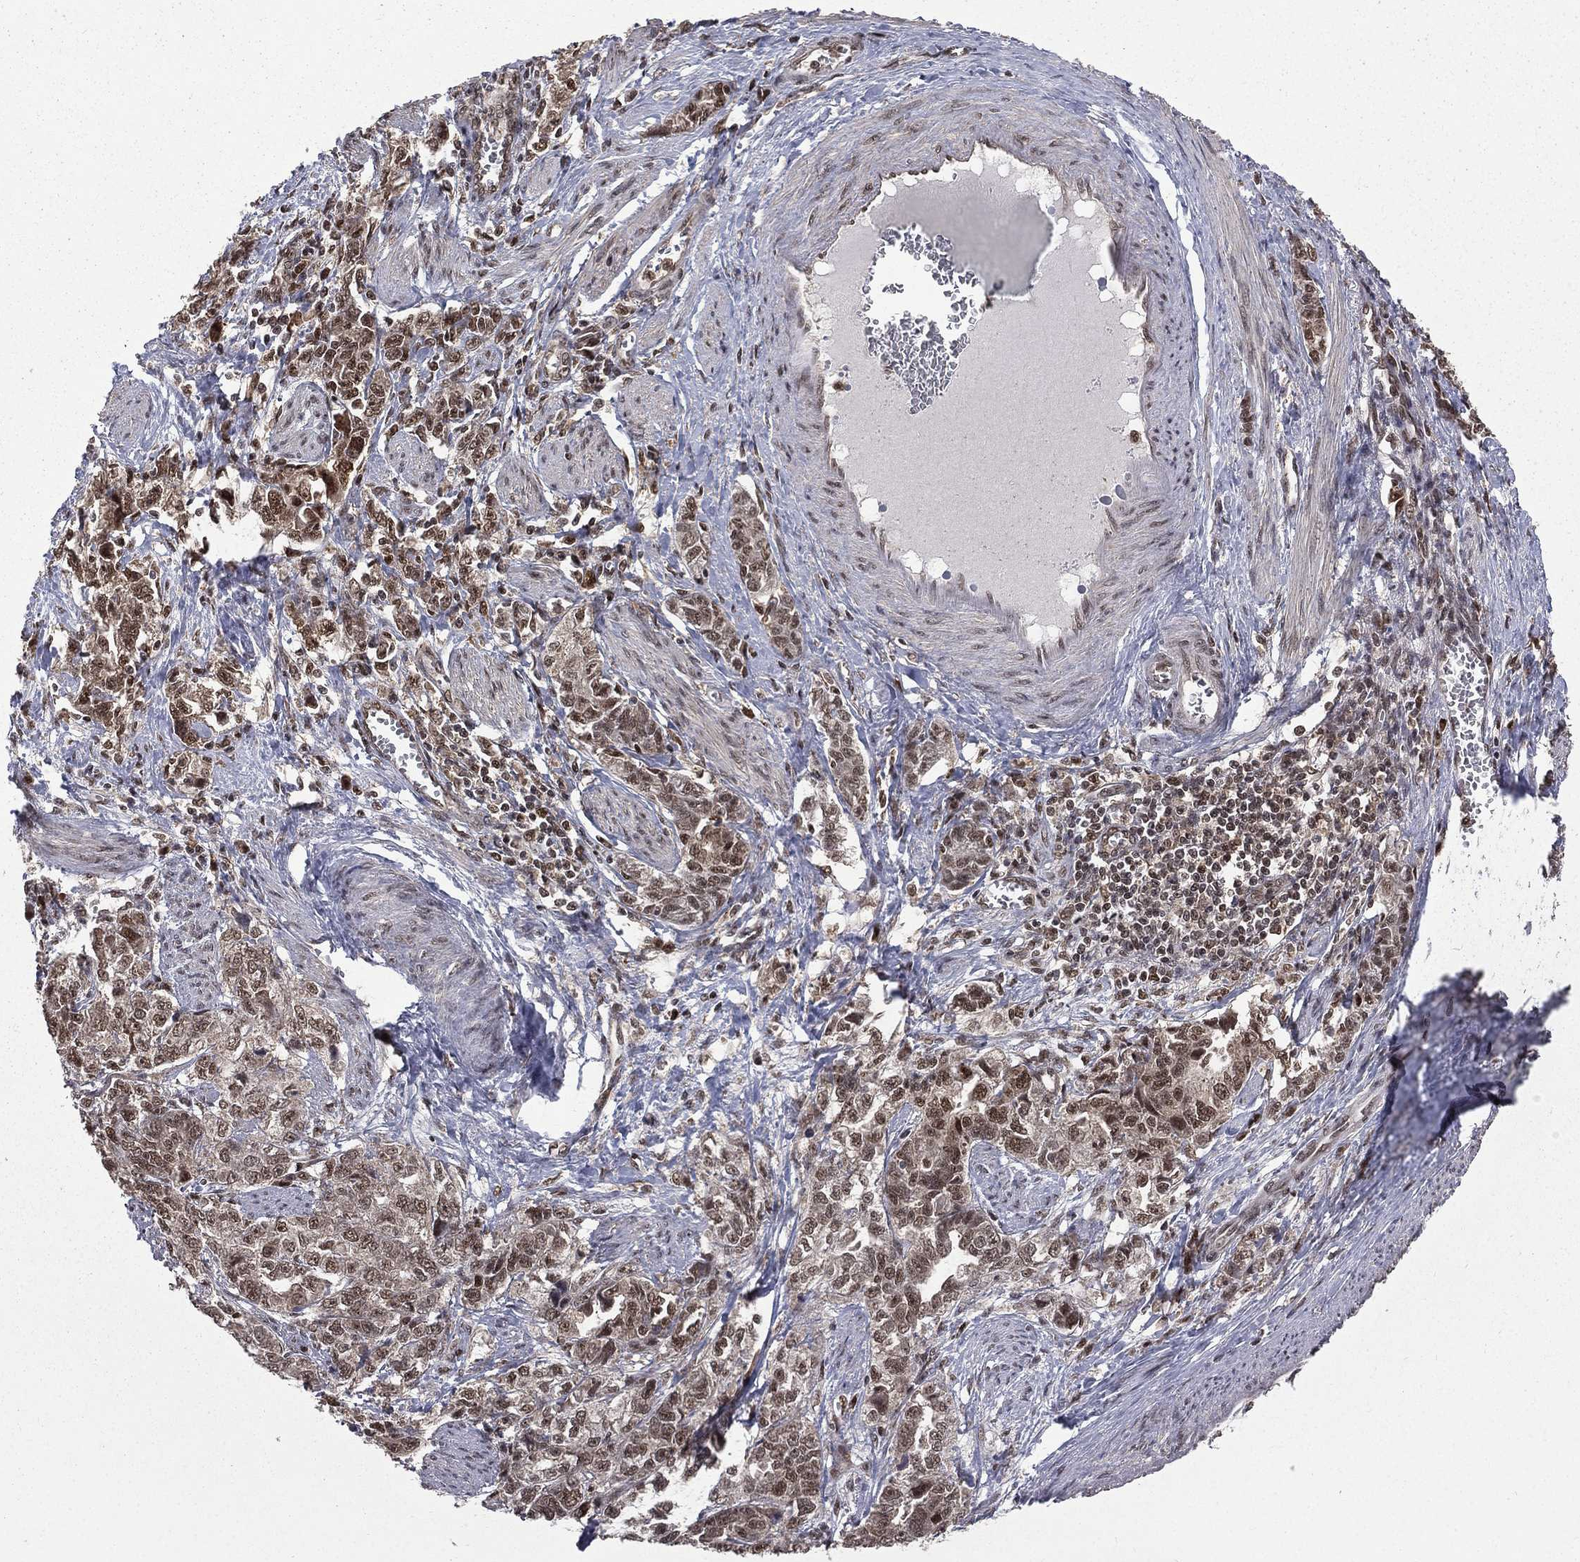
{"staining": {"intensity": "moderate", "quantity": "25%-75%", "location": "nuclear"}, "tissue": "ovarian cancer", "cell_type": "Tumor cells", "image_type": "cancer", "snomed": [{"axis": "morphology", "description": "Cystadenocarcinoma, serous, NOS"}, {"axis": "topography", "description": "Ovary"}], "caption": "Ovarian serous cystadenocarcinoma tissue displays moderate nuclear expression in approximately 25%-75% of tumor cells, visualized by immunohistochemistry.", "gene": "JMJD6", "patient": {"sex": "female", "age": 51}}